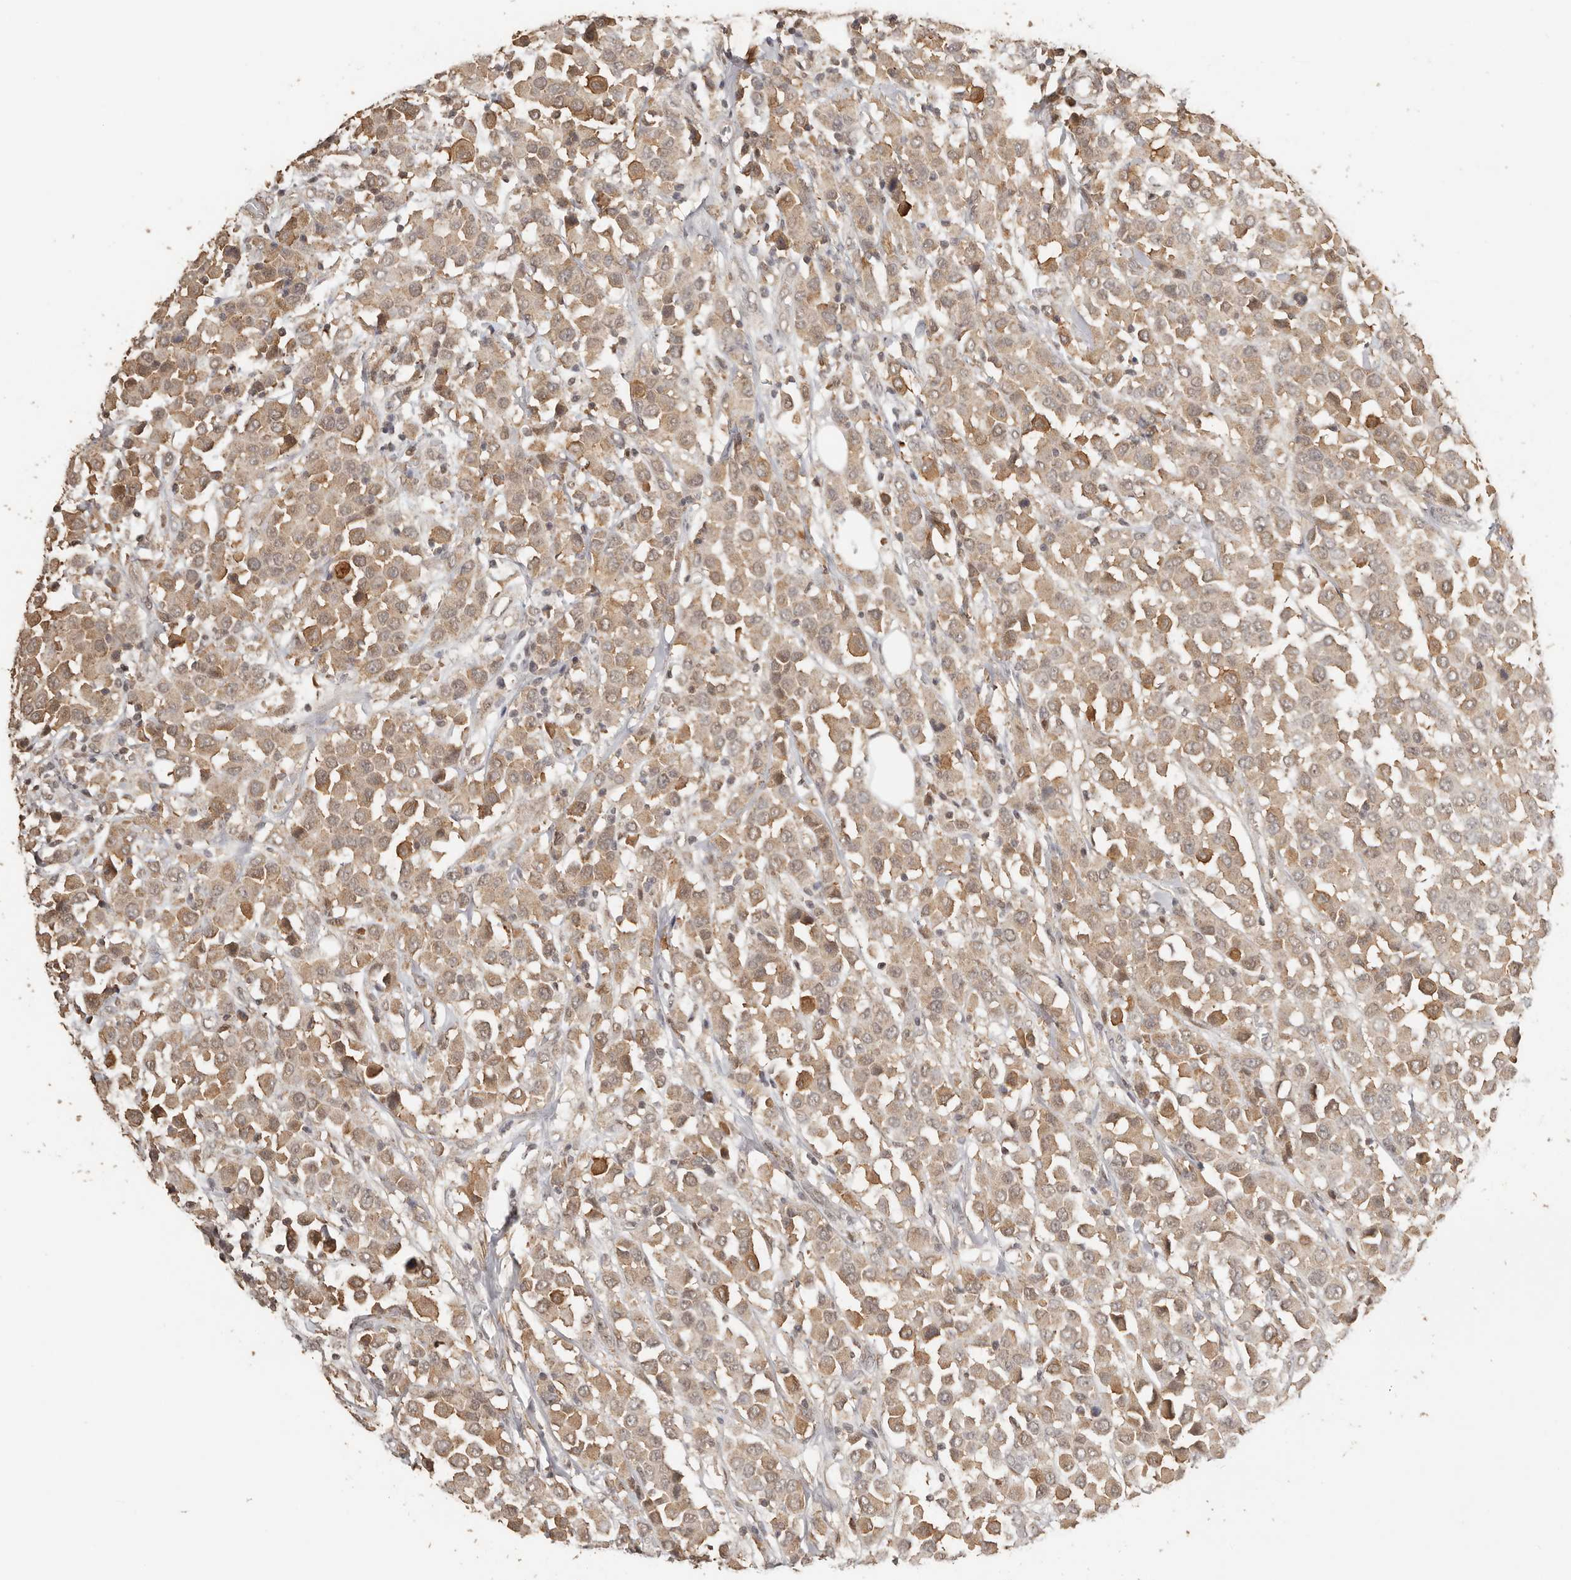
{"staining": {"intensity": "moderate", "quantity": ">75%", "location": "cytoplasmic/membranous"}, "tissue": "breast cancer", "cell_type": "Tumor cells", "image_type": "cancer", "snomed": [{"axis": "morphology", "description": "Duct carcinoma"}, {"axis": "topography", "description": "Breast"}], "caption": "DAB immunohistochemical staining of breast invasive ductal carcinoma demonstrates moderate cytoplasmic/membranous protein staining in approximately >75% of tumor cells.", "gene": "SEC14L1", "patient": {"sex": "female", "age": 61}}